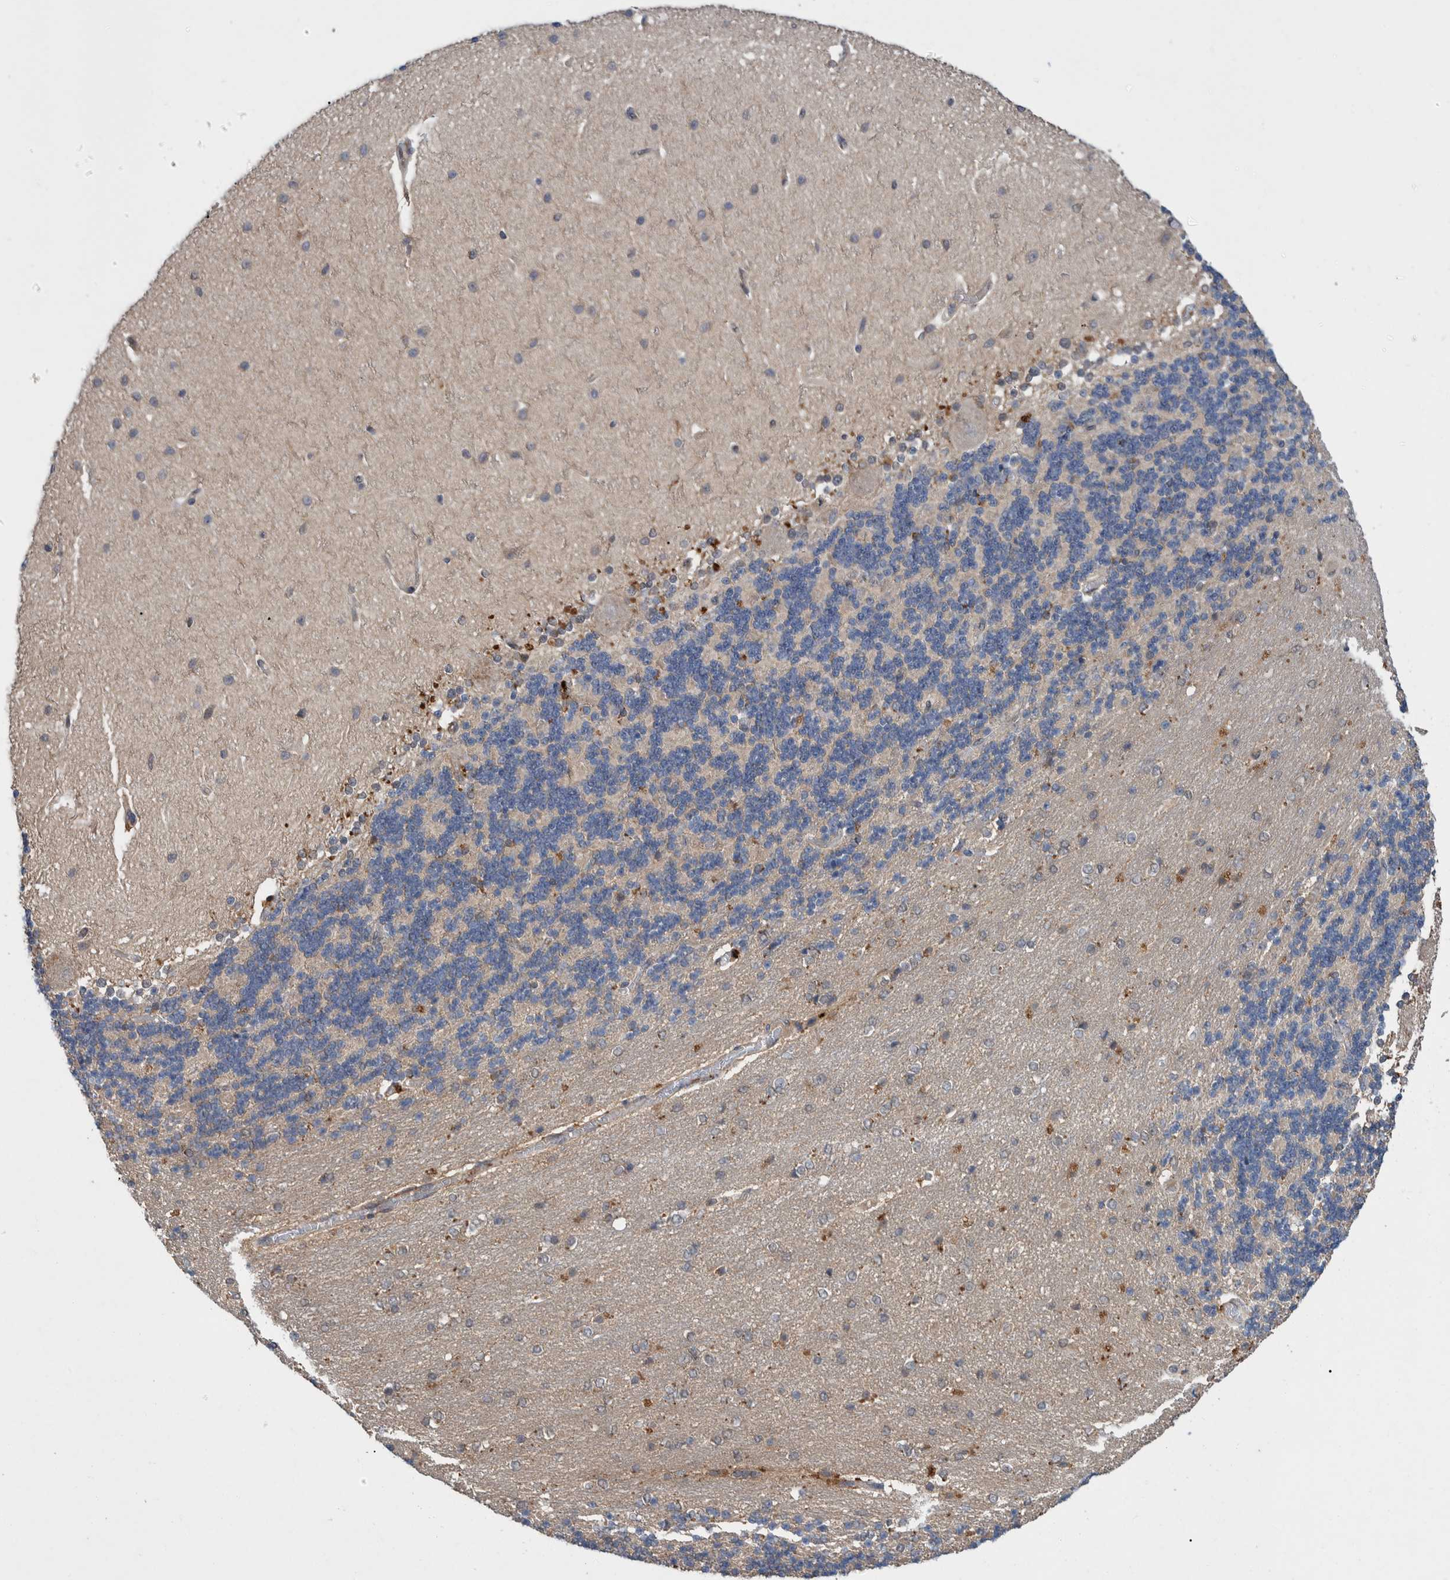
{"staining": {"intensity": "weak", "quantity": "25%-75%", "location": "cytoplasmic/membranous"}, "tissue": "cerebellum", "cell_type": "Cells in granular layer", "image_type": "normal", "snomed": [{"axis": "morphology", "description": "Normal tissue, NOS"}, {"axis": "topography", "description": "Cerebellum"}], "caption": "High-magnification brightfield microscopy of unremarkable cerebellum stained with DAB (brown) and counterstained with hematoxylin (blue). cells in granular layer exhibit weak cytoplasmic/membranous positivity is seen in about25%-75% of cells.", "gene": "PLPBP", "patient": {"sex": "female", "age": 54}}